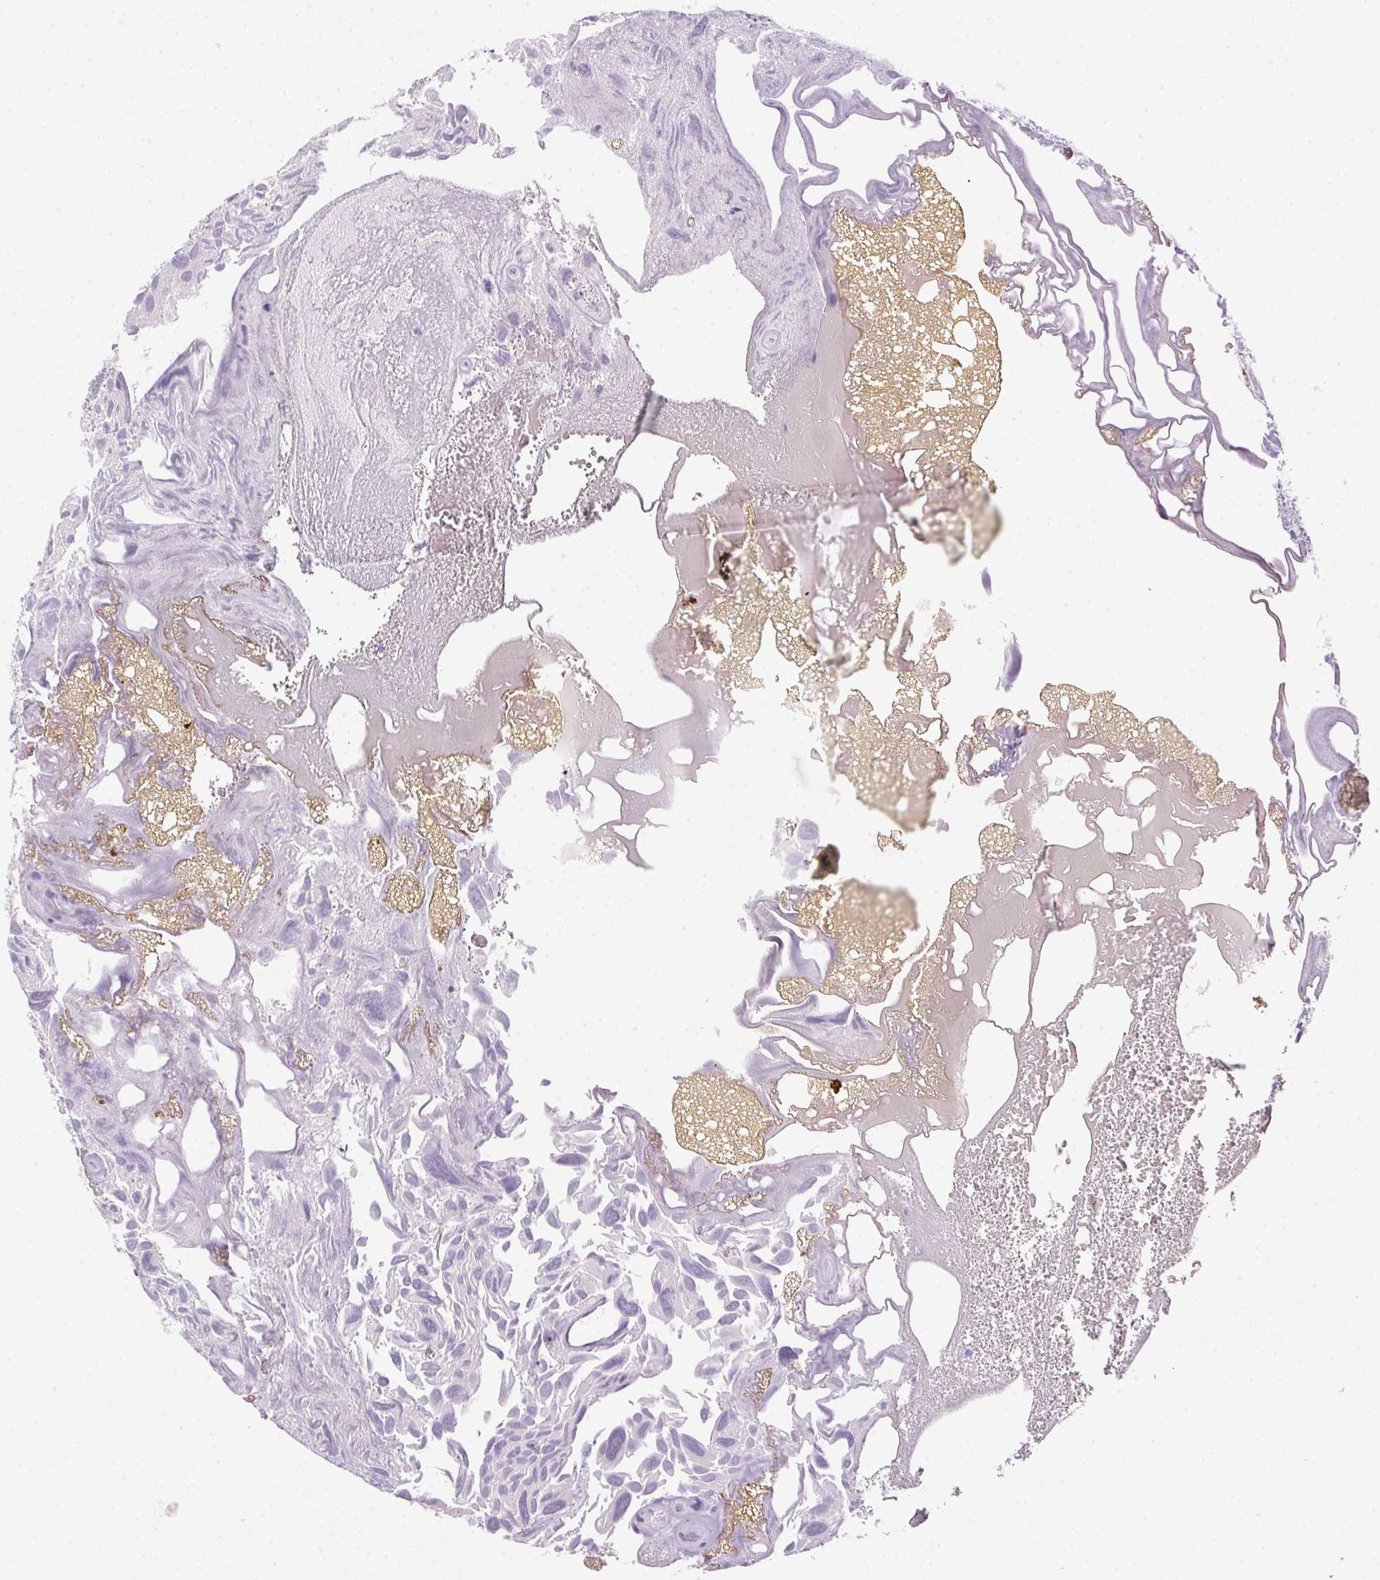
{"staining": {"intensity": "negative", "quantity": "none", "location": "none"}, "tissue": "urothelial cancer", "cell_type": "Tumor cells", "image_type": "cancer", "snomed": [{"axis": "morphology", "description": "Urothelial carcinoma, Low grade"}, {"axis": "topography", "description": "Urinary bladder"}], "caption": "The micrograph demonstrates no significant staining in tumor cells of urothelial cancer.", "gene": "POPDC2", "patient": {"sex": "female", "age": 69}}